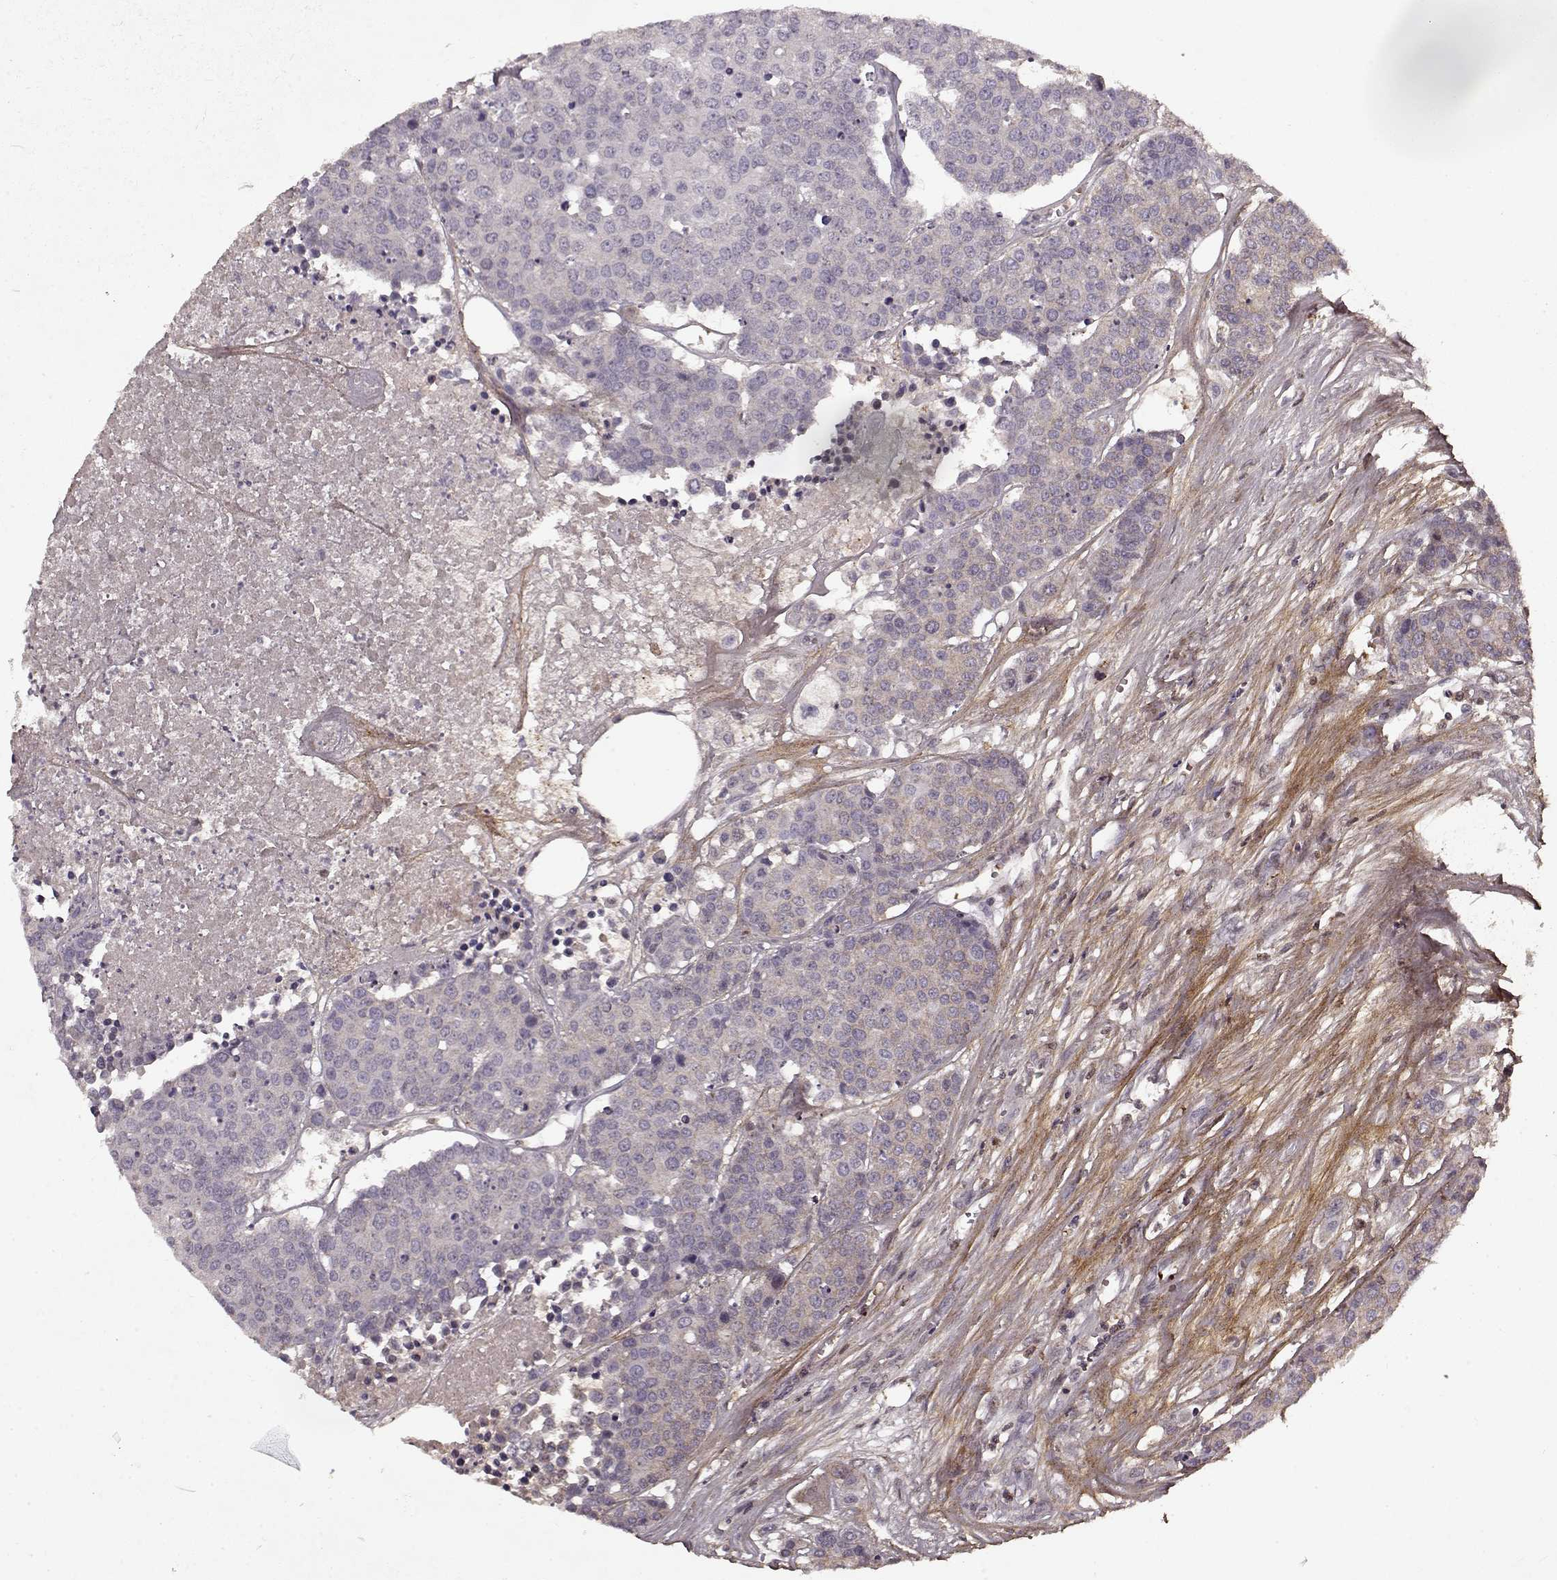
{"staining": {"intensity": "negative", "quantity": "none", "location": "none"}, "tissue": "carcinoid", "cell_type": "Tumor cells", "image_type": "cancer", "snomed": [{"axis": "morphology", "description": "Carcinoid, malignant, NOS"}, {"axis": "topography", "description": "Colon"}], "caption": "An immunohistochemistry photomicrograph of carcinoid is shown. There is no staining in tumor cells of carcinoid.", "gene": "LUM", "patient": {"sex": "male", "age": 81}}